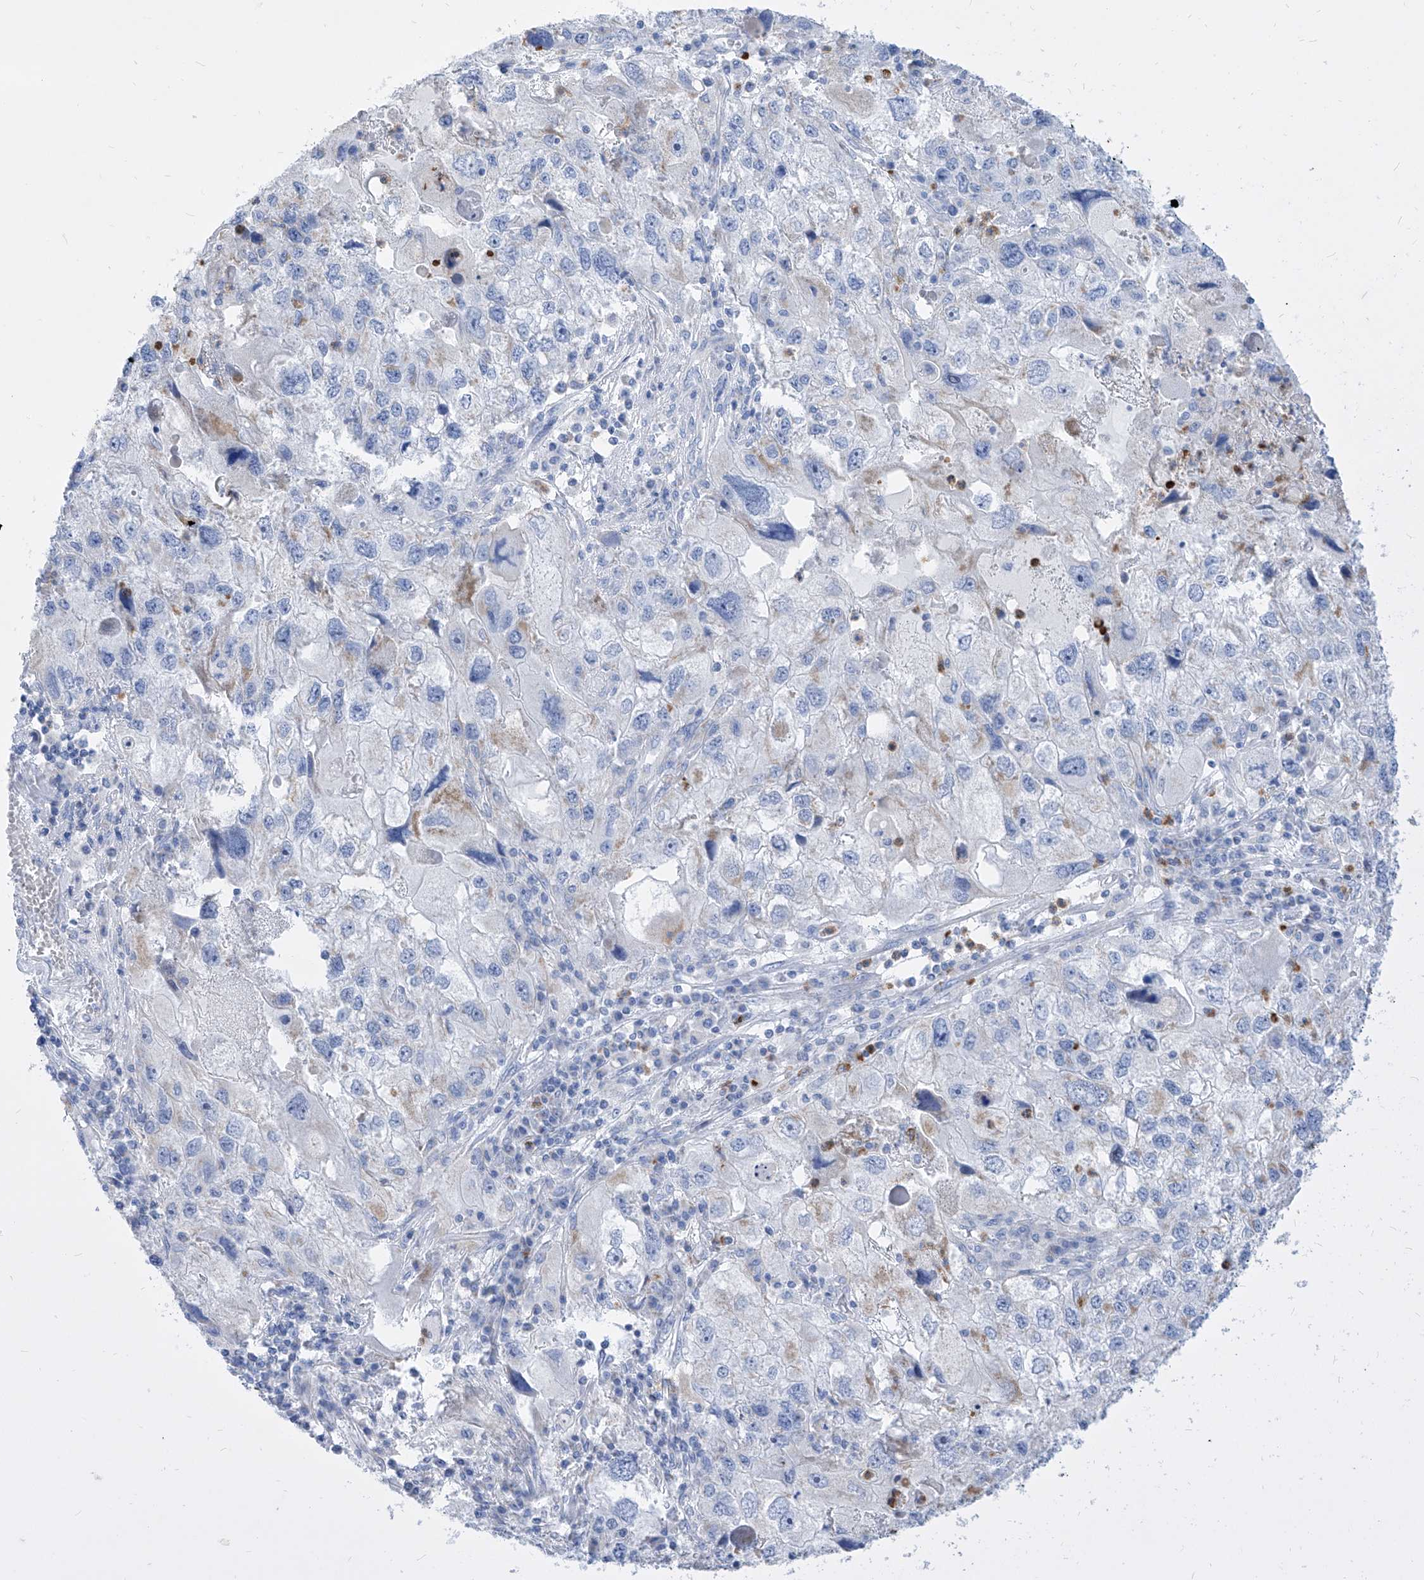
{"staining": {"intensity": "negative", "quantity": "none", "location": "none"}, "tissue": "endometrial cancer", "cell_type": "Tumor cells", "image_type": "cancer", "snomed": [{"axis": "morphology", "description": "Adenocarcinoma, NOS"}, {"axis": "topography", "description": "Endometrium"}], "caption": "Immunohistochemistry micrograph of neoplastic tissue: human endometrial cancer stained with DAB shows no significant protein staining in tumor cells.", "gene": "COQ3", "patient": {"sex": "female", "age": 49}}